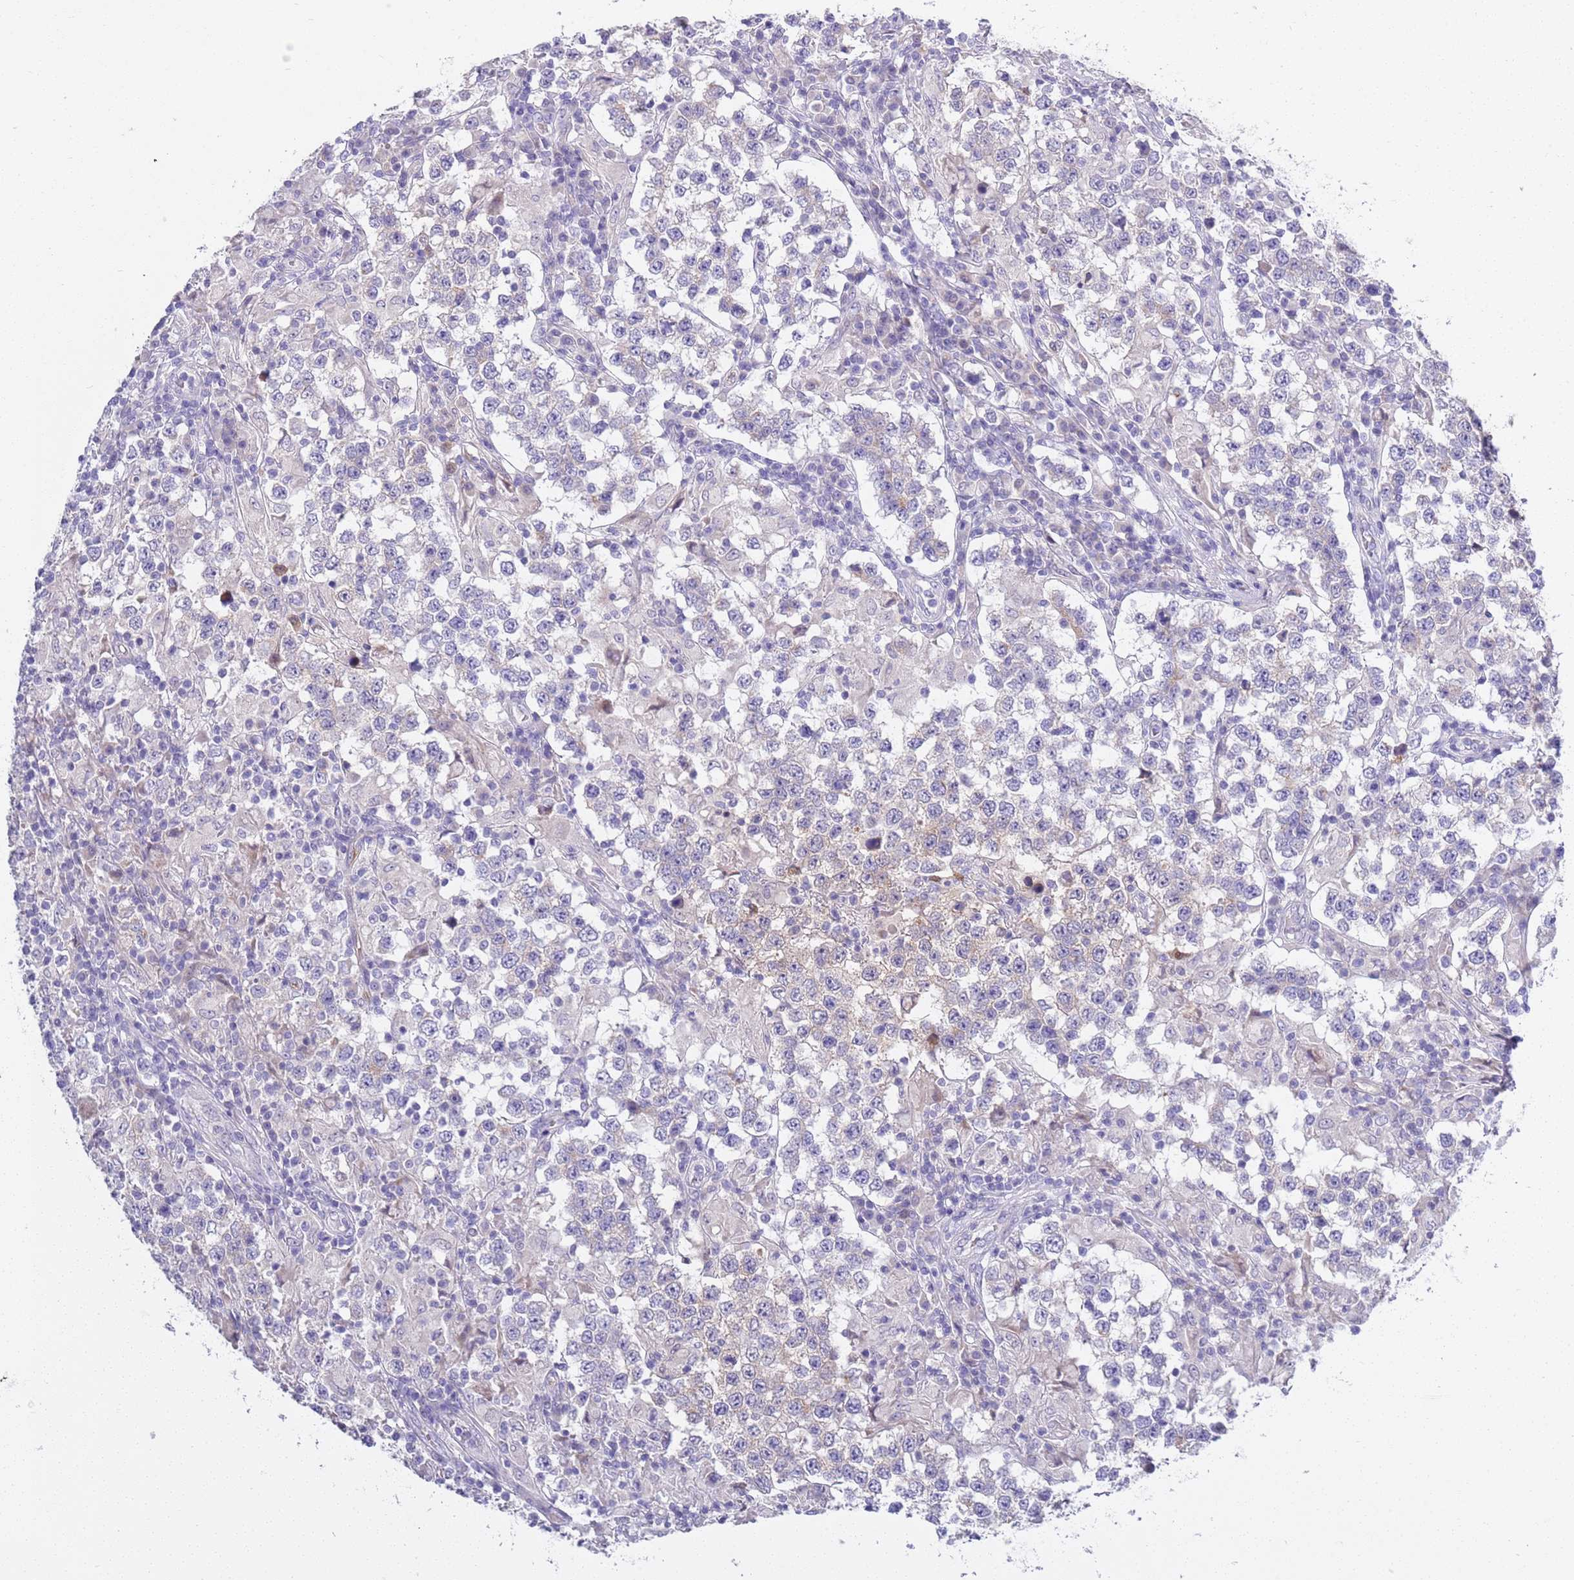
{"staining": {"intensity": "negative", "quantity": "none", "location": "none"}, "tissue": "testis cancer", "cell_type": "Tumor cells", "image_type": "cancer", "snomed": [{"axis": "morphology", "description": "Seminoma, NOS"}, {"axis": "morphology", "description": "Carcinoma, Embryonal, NOS"}, {"axis": "topography", "description": "Testis"}], "caption": "Immunohistochemical staining of human testis cancer displays no significant positivity in tumor cells.", "gene": "BRMS1L", "patient": {"sex": "male", "age": 41}}